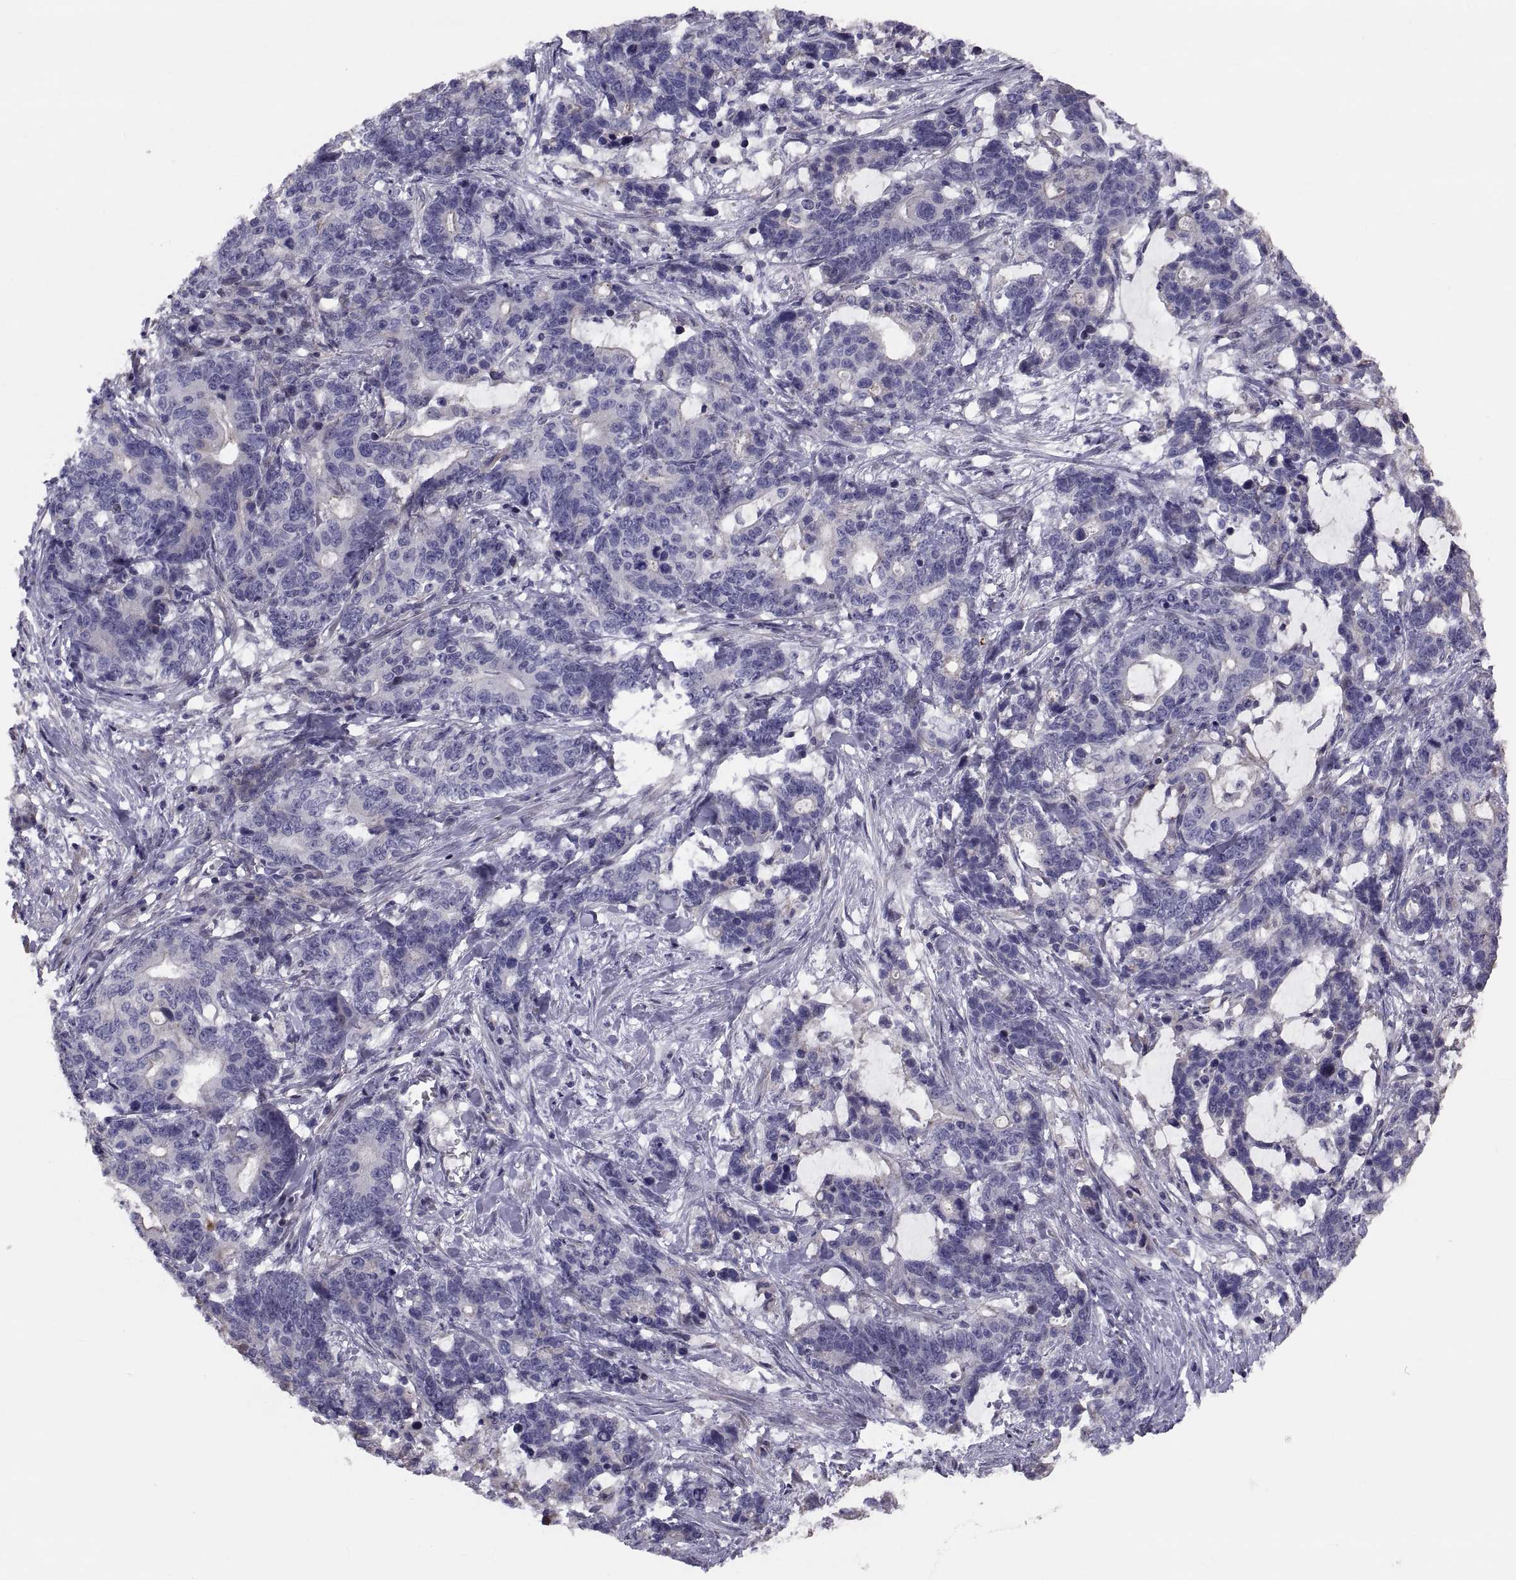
{"staining": {"intensity": "moderate", "quantity": "<25%", "location": "cytoplasmic/membranous"}, "tissue": "stomach cancer", "cell_type": "Tumor cells", "image_type": "cancer", "snomed": [{"axis": "morphology", "description": "Normal tissue, NOS"}, {"axis": "morphology", "description": "Adenocarcinoma, NOS"}, {"axis": "topography", "description": "Stomach"}], "caption": "Adenocarcinoma (stomach) stained for a protein (brown) exhibits moderate cytoplasmic/membranous positive expression in about <25% of tumor cells.", "gene": "ANO1", "patient": {"sex": "female", "age": 64}}